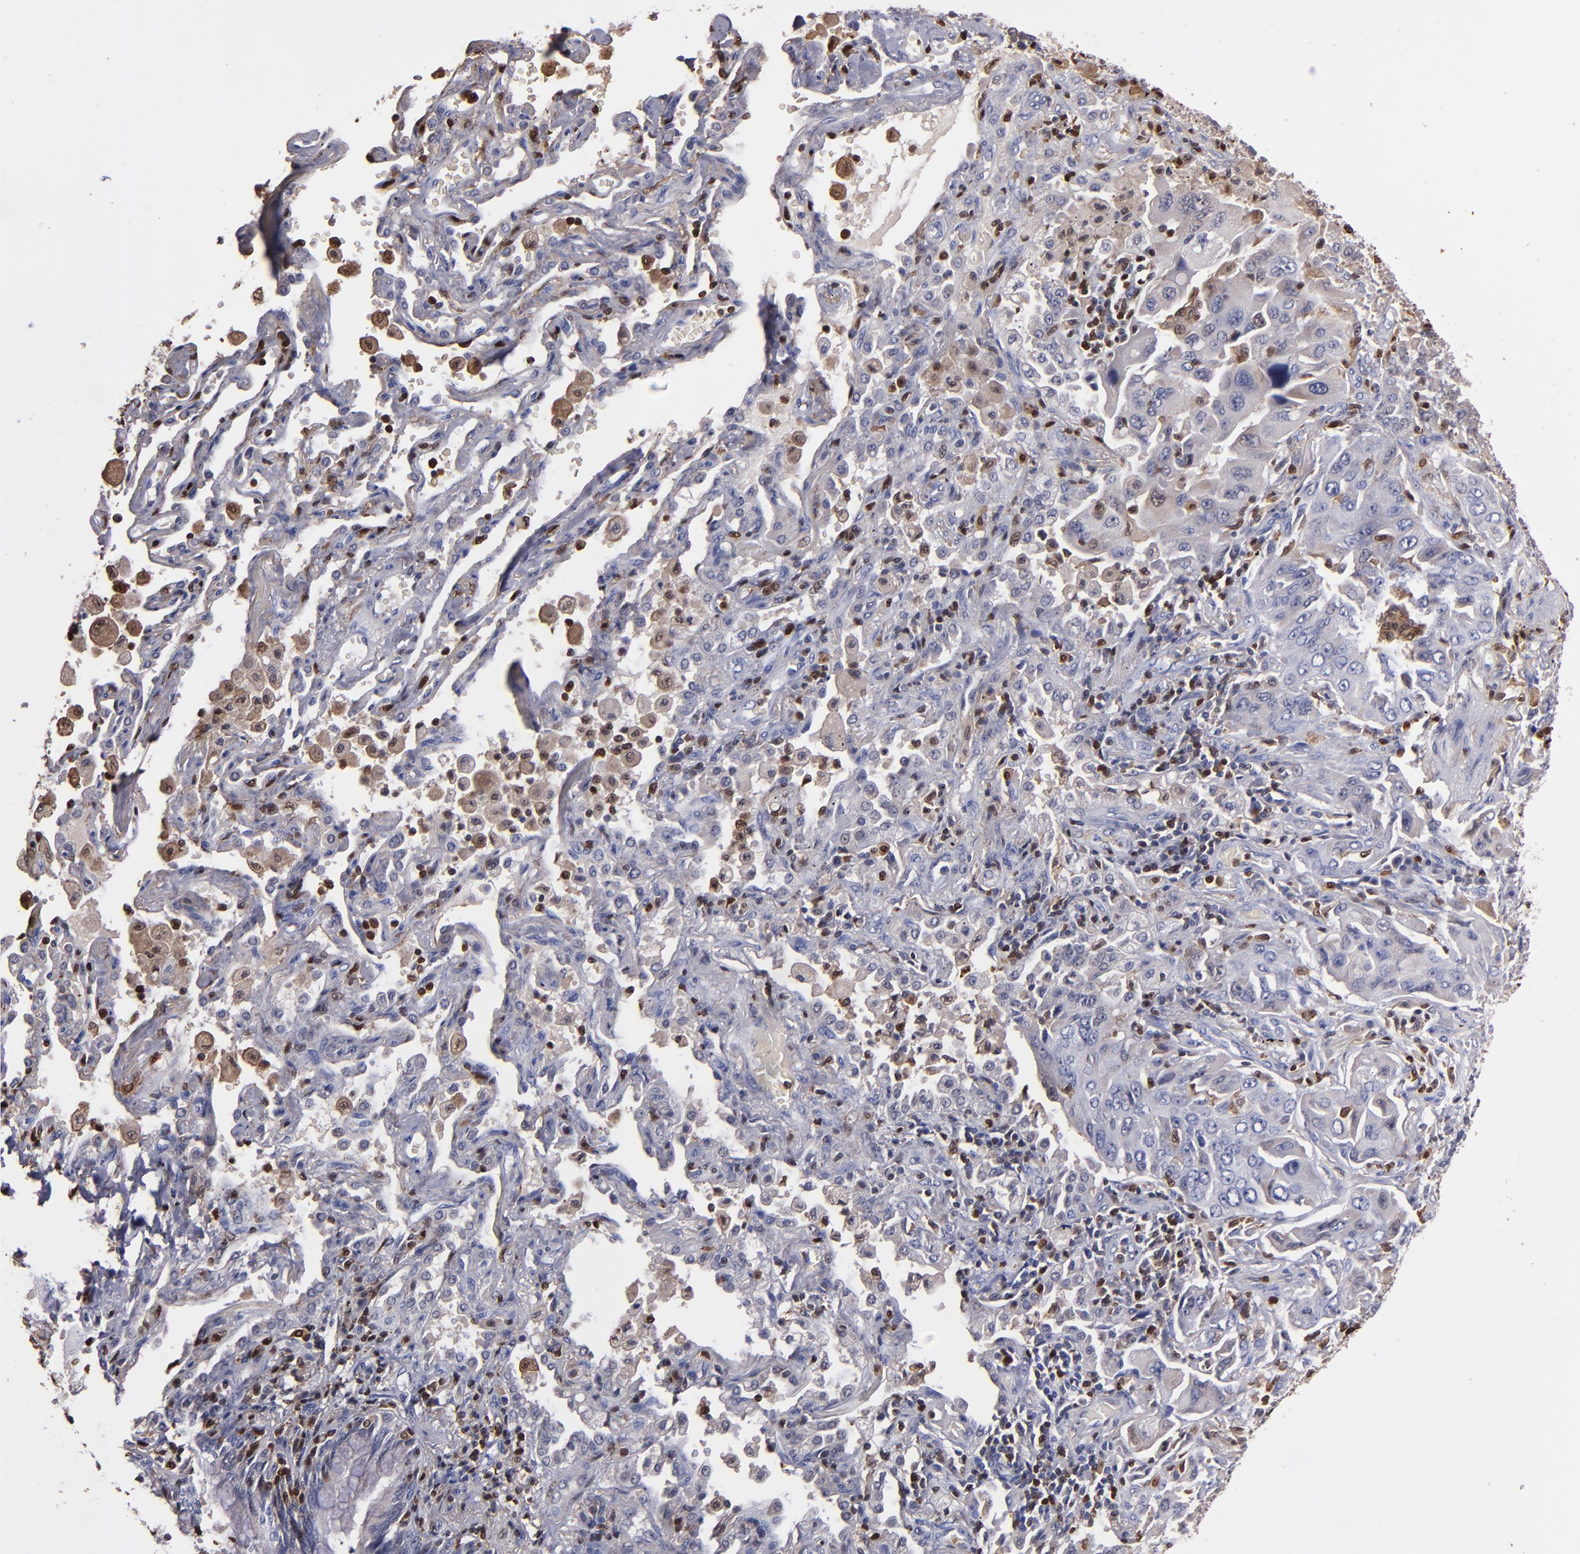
{"staining": {"intensity": "weak", "quantity": "<25%", "location": "cytoplasmic/membranous"}, "tissue": "lung cancer", "cell_type": "Tumor cells", "image_type": "cancer", "snomed": [{"axis": "morphology", "description": "Adenocarcinoma, NOS"}, {"axis": "topography", "description": "Lung"}], "caption": "An image of adenocarcinoma (lung) stained for a protein shows no brown staining in tumor cells. Nuclei are stained in blue.", "gene": "S100A4", "patient": {"sex": "female", "age": 65}}